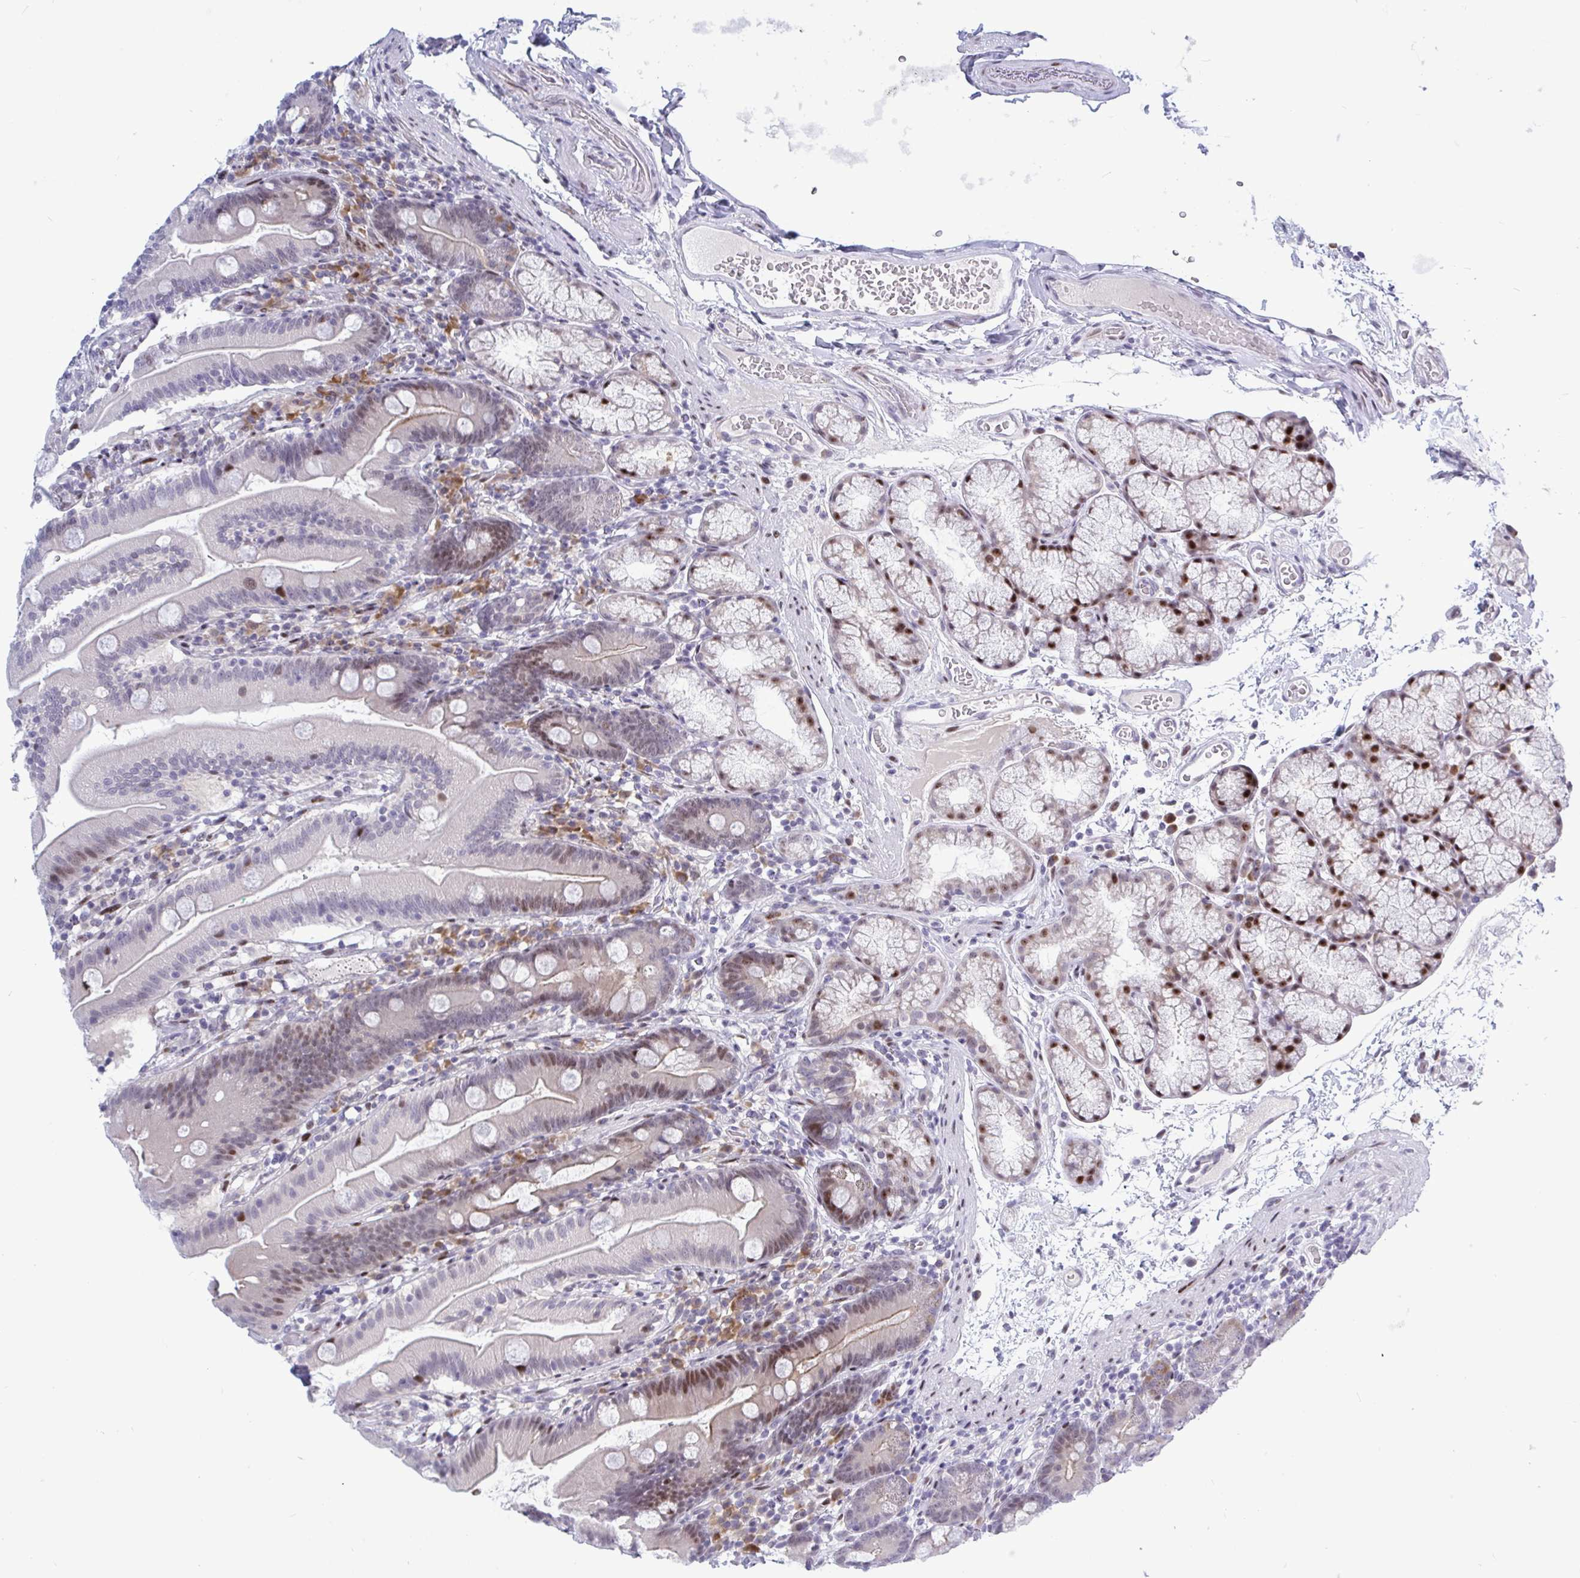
{"staining": {"intensity": "moderate", "quantity": "<25%", "location": "nuclear"}, "tissue": "duodenum", "cell_type": "Glandular cells", "image_type": "normal", "snomed": [{"axis": "morphology", "description": "Normal tissue, NOS"}, {"axis": "topography", "description": "Duodenum"}], "caption": "Immunohistochemical staining of normal human duodenum displays <25% levels of moderate nuclear protein expression in about <25% of glandular cells.", "gene": "TAB1", "patient": {"sex": "female", "age": 67}}